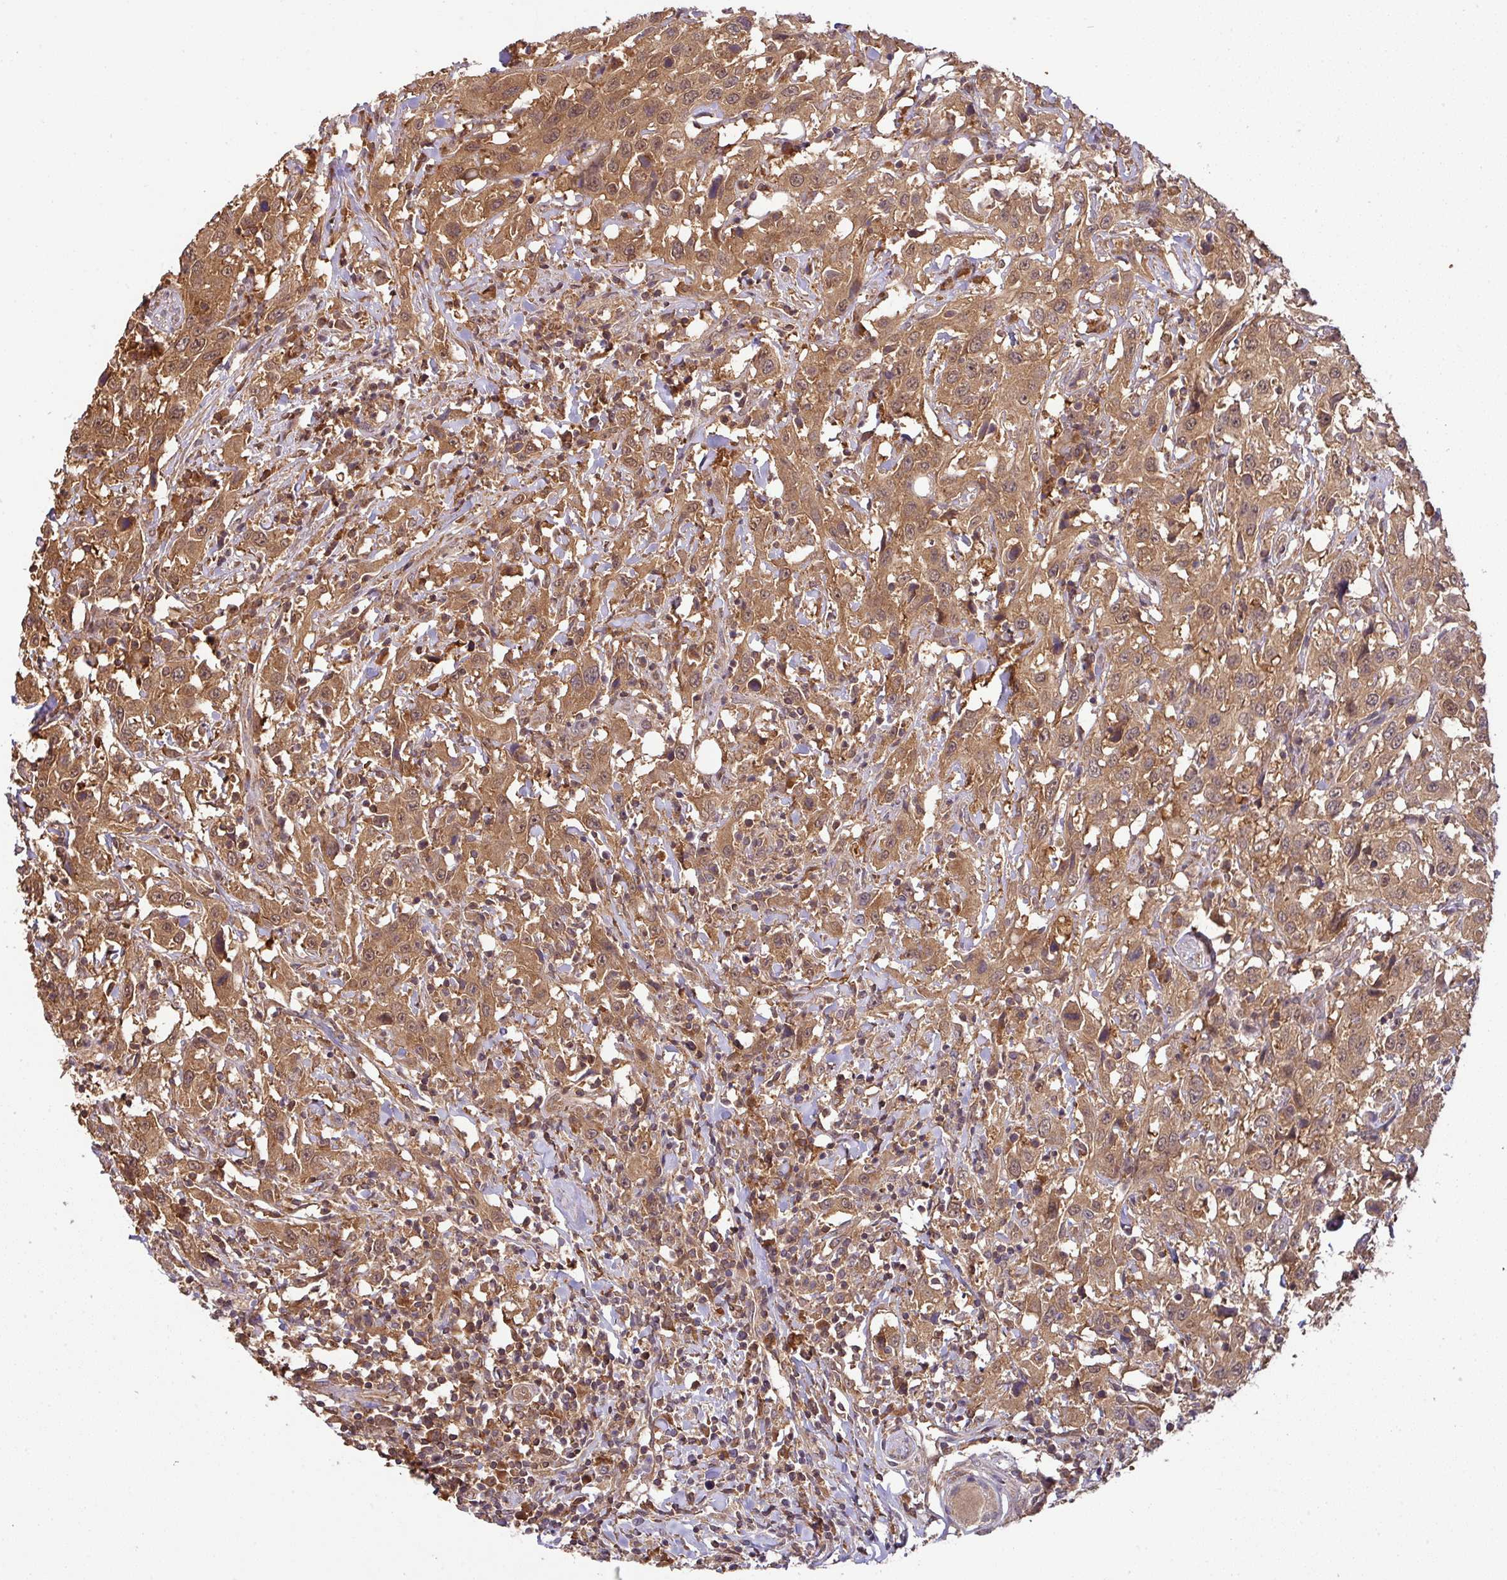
{"staining": {"intensity": "moderate", "quantity": ">75%", "location": "cytoplasmic/membranous,nuclear"}, "tissue": "urothelial cancer", "cell_type": "Tumor cells", "image_type": "cancer", "snomed": [{"axis": "morphology", "description": "Urothelial carcinoma, High grade"}, {"axis": "topography", "description": "Urinary bladder"}], "caption": "Urothelial carcinoma (high-grade) tissue exhibits moderate cytoplasmic/membranous and nuclear staining in about >75% of tumor cells, visualized by immunohistochemistry.", "gene": "GSPT1", "patient": {"sex": "male", "age": 61}}